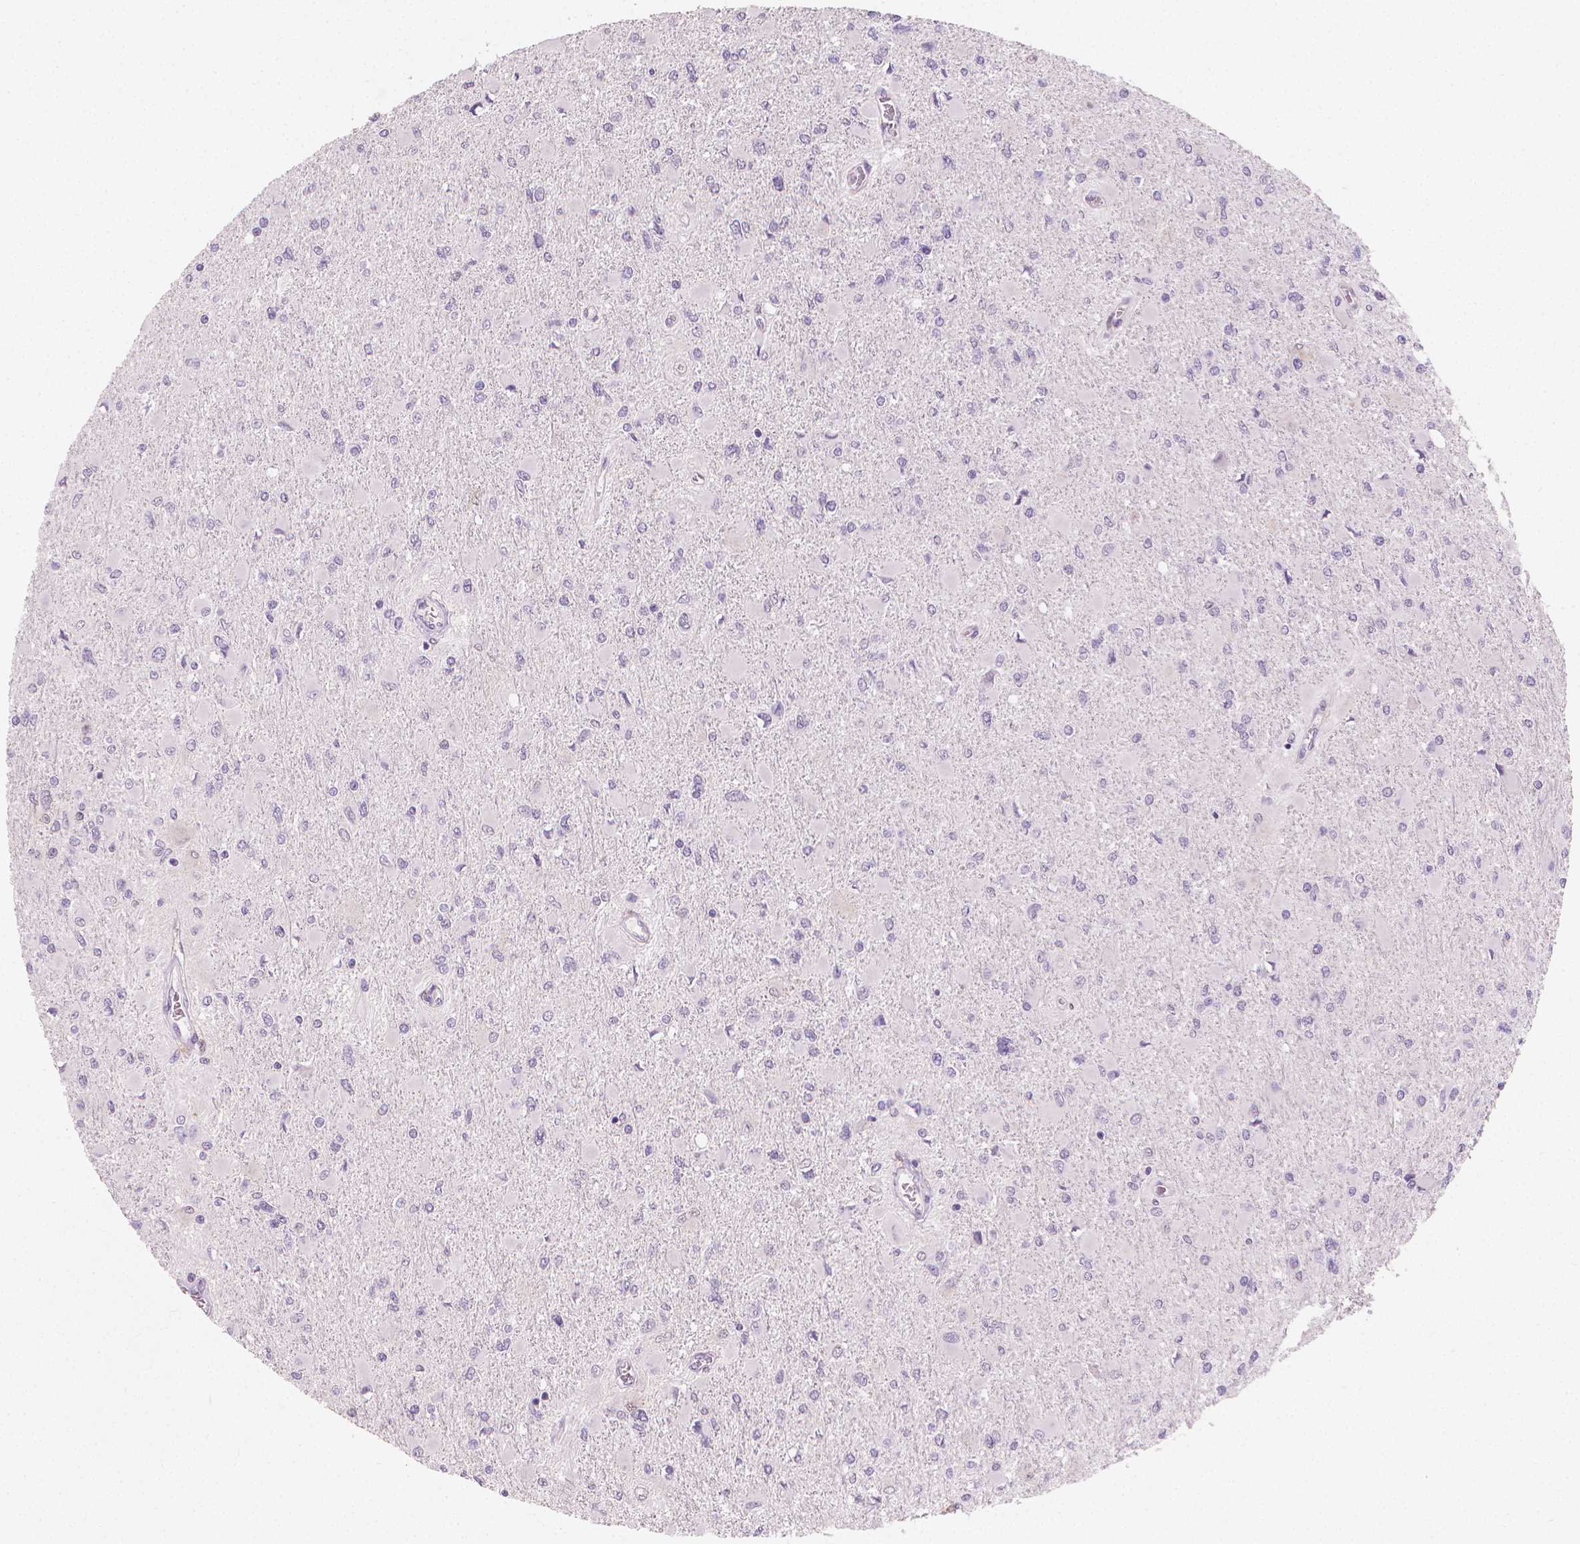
{"staining": {"intensity": "negative", "quantity": "none", "location": "none"}, "tissue": "glioma", "cell_type": "Tumor cells", "image_type": "cancer", "snomed": [{"axis": "morphology", "description": "Glioma, malignant, High grade"}, {"axis": "topography", "description": "Cerebral cortex"}], "caption": "Tumor cells show no significant protein expression in malignant high-grade glioma.", "gene": "TNFAIP2", "patient": {"sex": "female", "age": 36}}